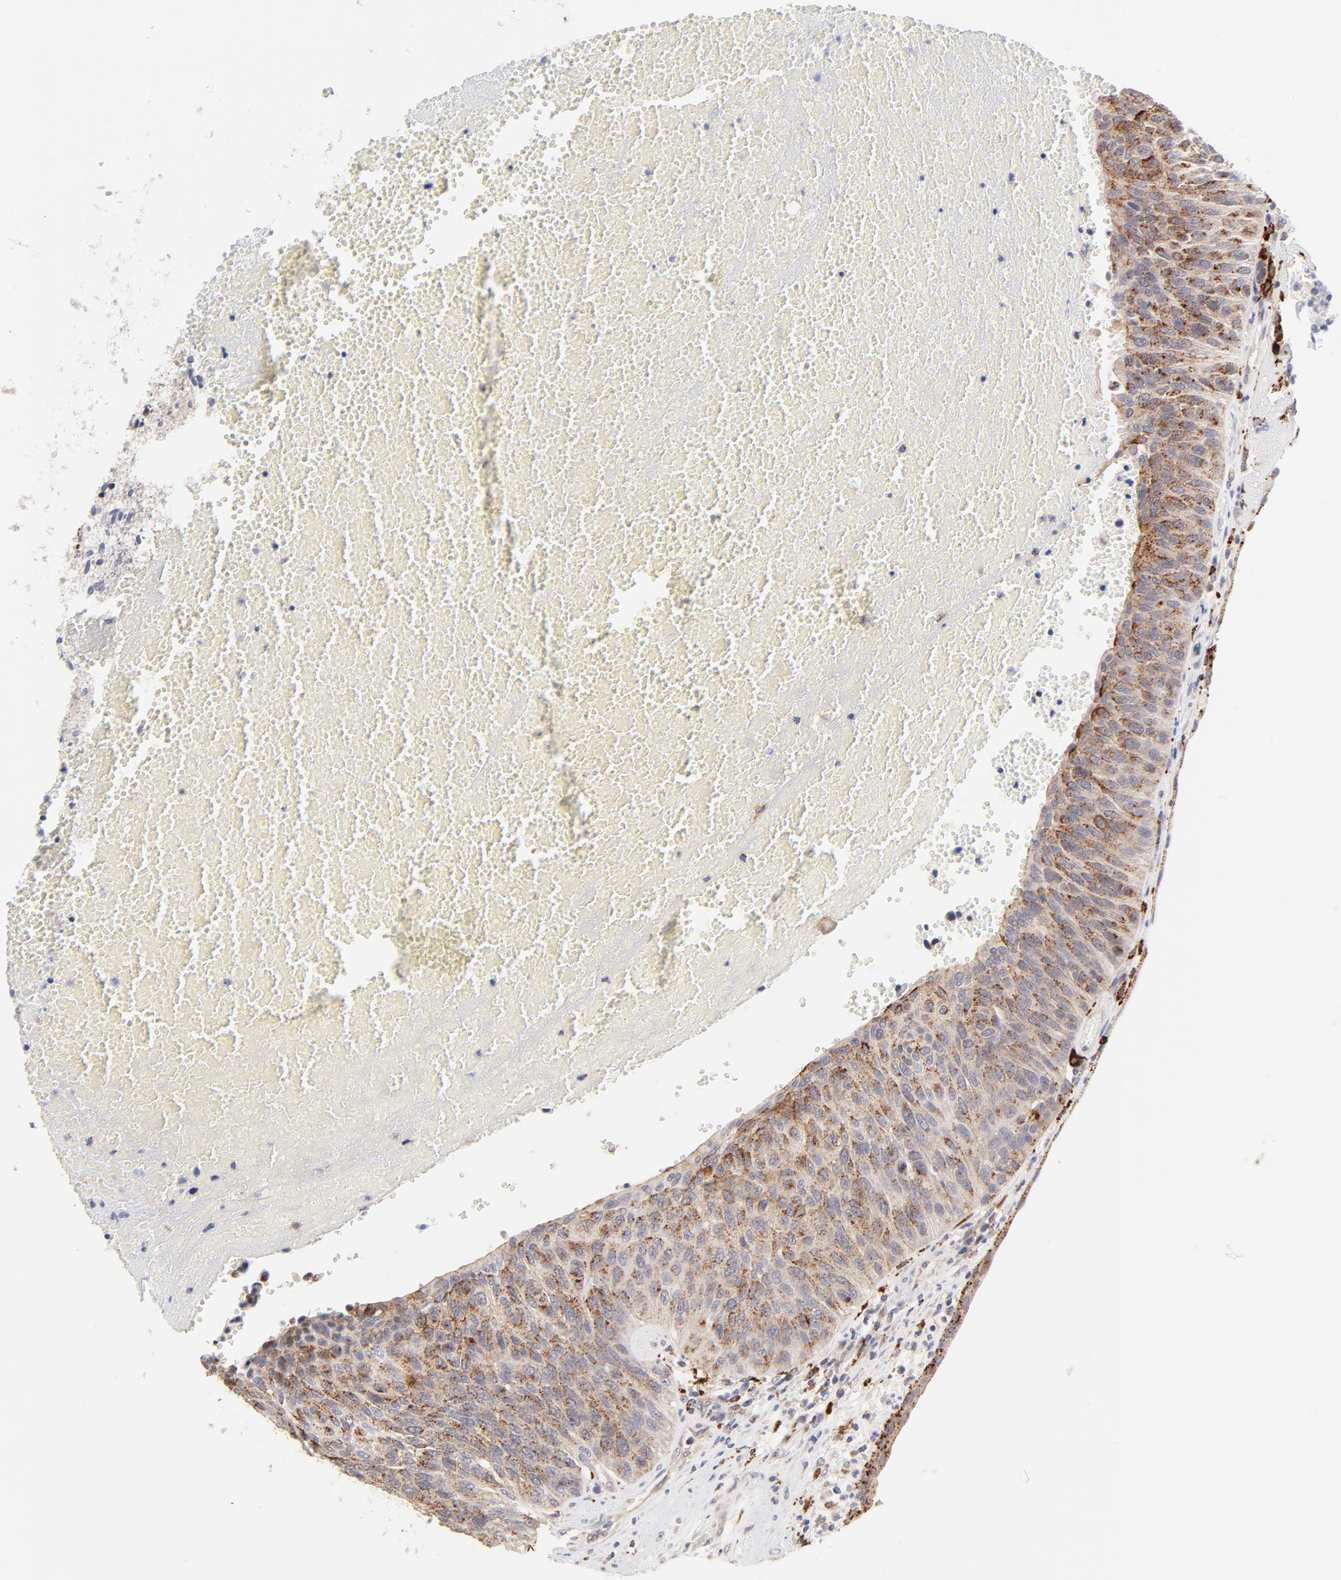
{"staining": {"intensity": "moderate", "quantity": ">75%", "location": "cytoplasmic/membranous"}, "tissue": "urothelial cancer", "cell_type": "Tumor cells", "image_type": "cancer", "snomed": [{"axis": "morphology", "description": "Urothelial carcinoma, High grade"}, {"axis": "topography", "description": "Urinary bladder"}], "caption": "High-grade urothelial carcinoma stained with immunohistochemistry demonstrates moderate cytoplasmic/membranous positivity in about >75% of tumor cells.", "gene": "PDE4B", "patient": {"sex": "male", "age": 66}}